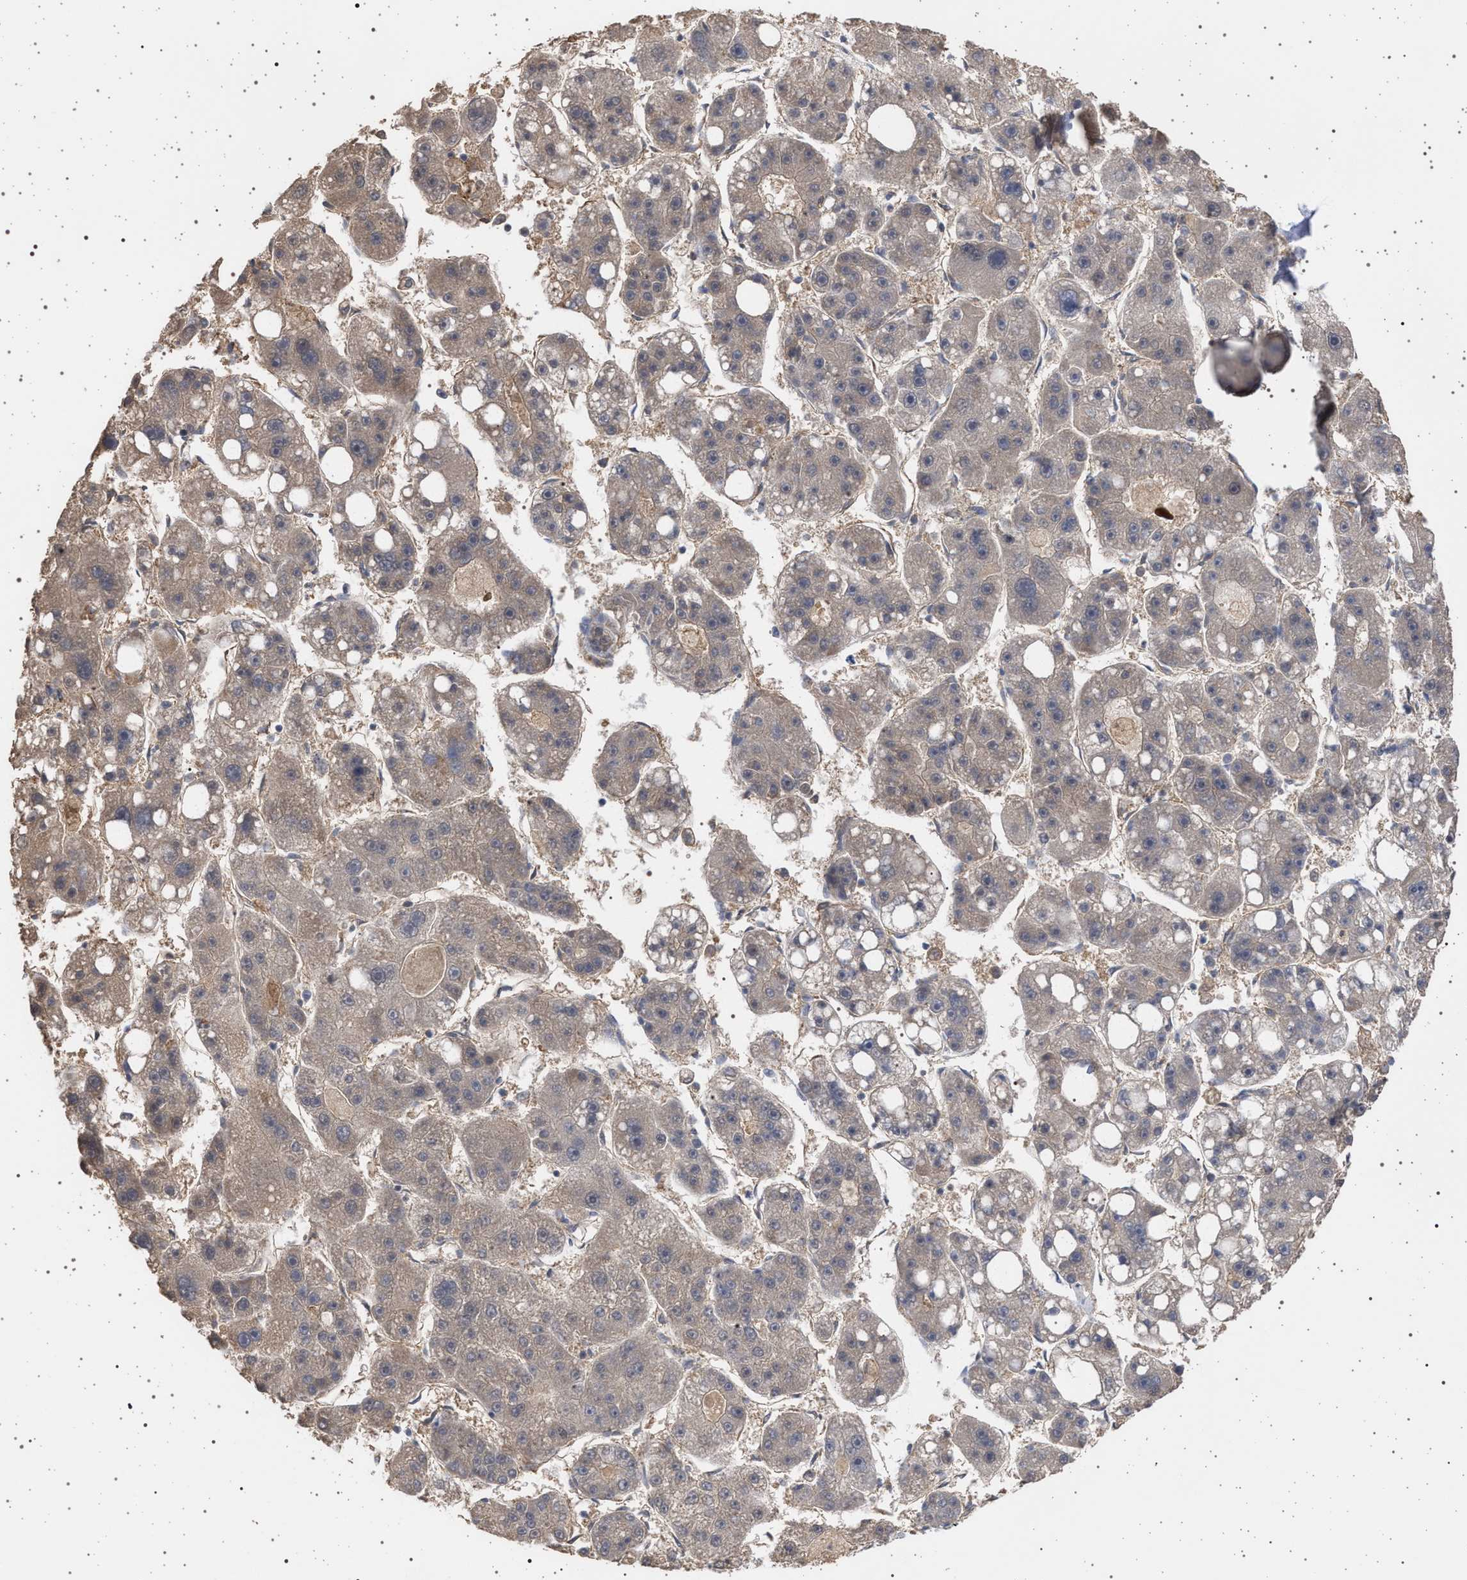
{"staining": {"intensity": "weak", "quantity": "<25%", "location": "cytoplasmic/membranous"}, "tissue": "liver cancer", "cell_type": "Tumor cells", "image_type": "cancer", "snomed": [{"axis": "morphology", "description": "Carcinoma, Hepatocellular, NOS"}, {"axis": "topography", "description": "Liver"}], "caption": "Tumor cells show no significant positivity in liver hepatocellular carcinoma.", "gene": "IFT20", "patient": {"sex": "female", "age": 61}}